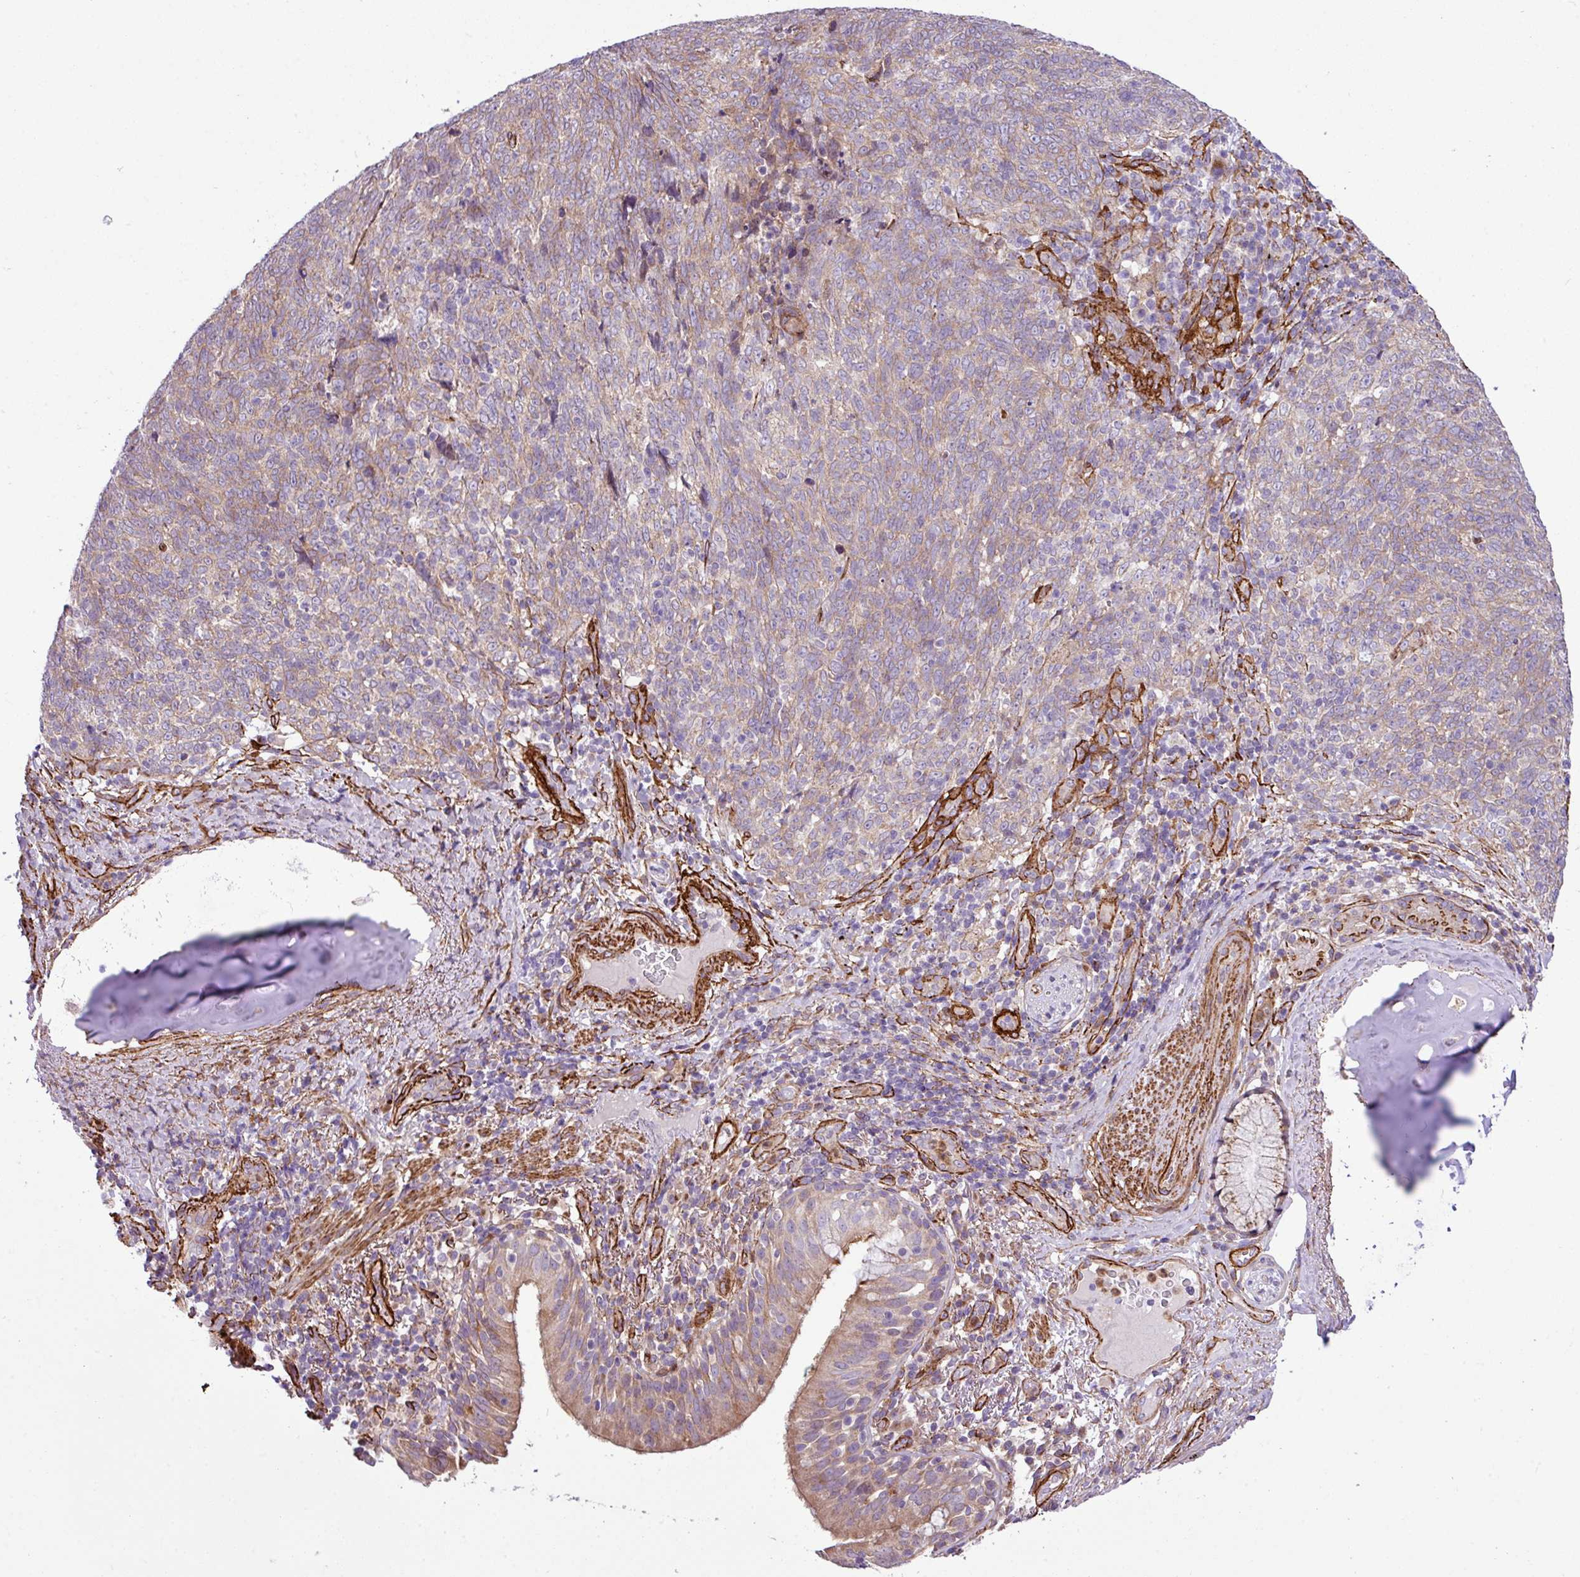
{"staining": {"intensity": "moderate", "quantity": "25%-75%", "location": "cytoplasmic/membranous"}, "tissue": "lung cancer", "cell_type": "Tumor cells", "image_type": "cancer", "snomed": [{"axis": "morphology", "description": "Squamous cell carcinoma, NOS"}, {"axis": "topography", "description": "Lung"}], "caption": "Lung cancer stained with immunohistochemistry exhibits moderate cytoplasmic/membranous positivity in approximately 25%-75% of tumor cells.", "gene": "FAM47E", "patient": {"sex": "female", "age": 72}}